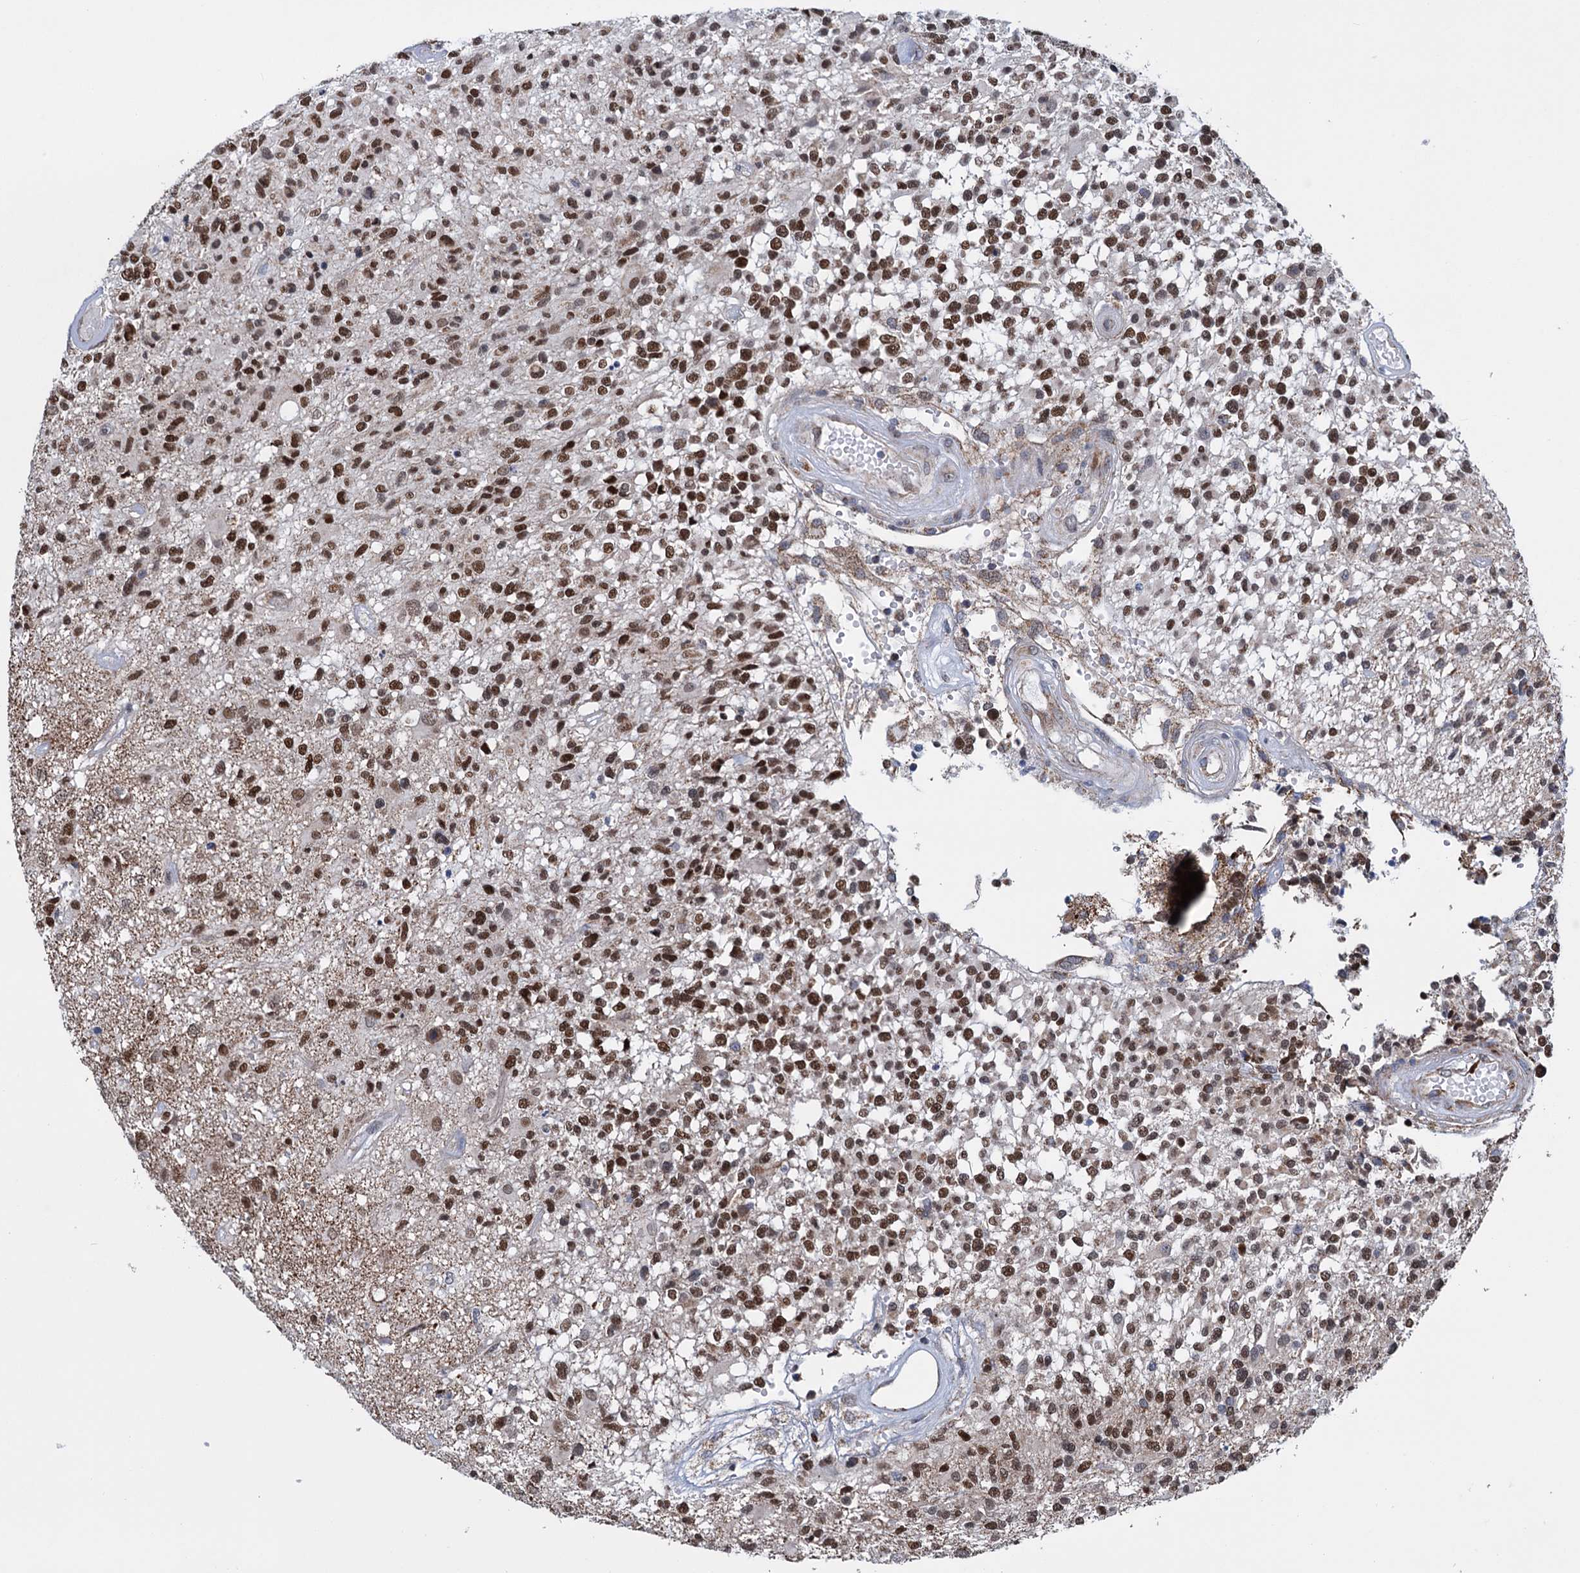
{"staining": {"intensity": "strong", "quantity": ">75%", "location": "nuclear"}, "tissue": "glioma", "cell_type": "Tumor cells", "image_type": "cancer", "snomed": [{"axis": "morphology", "description": "Glioma, malignant, High grade"}, {"axis": "morphology", "description": "Glioblastoma, NOS"}, {"axis": "topography", "description": "Brain"}], "caption": "Human glioblastoma stained with a protein marker displays strong staining in tumor cells.", "gene": "MORN3", "patient": {"sex": "male", "age": 60}}